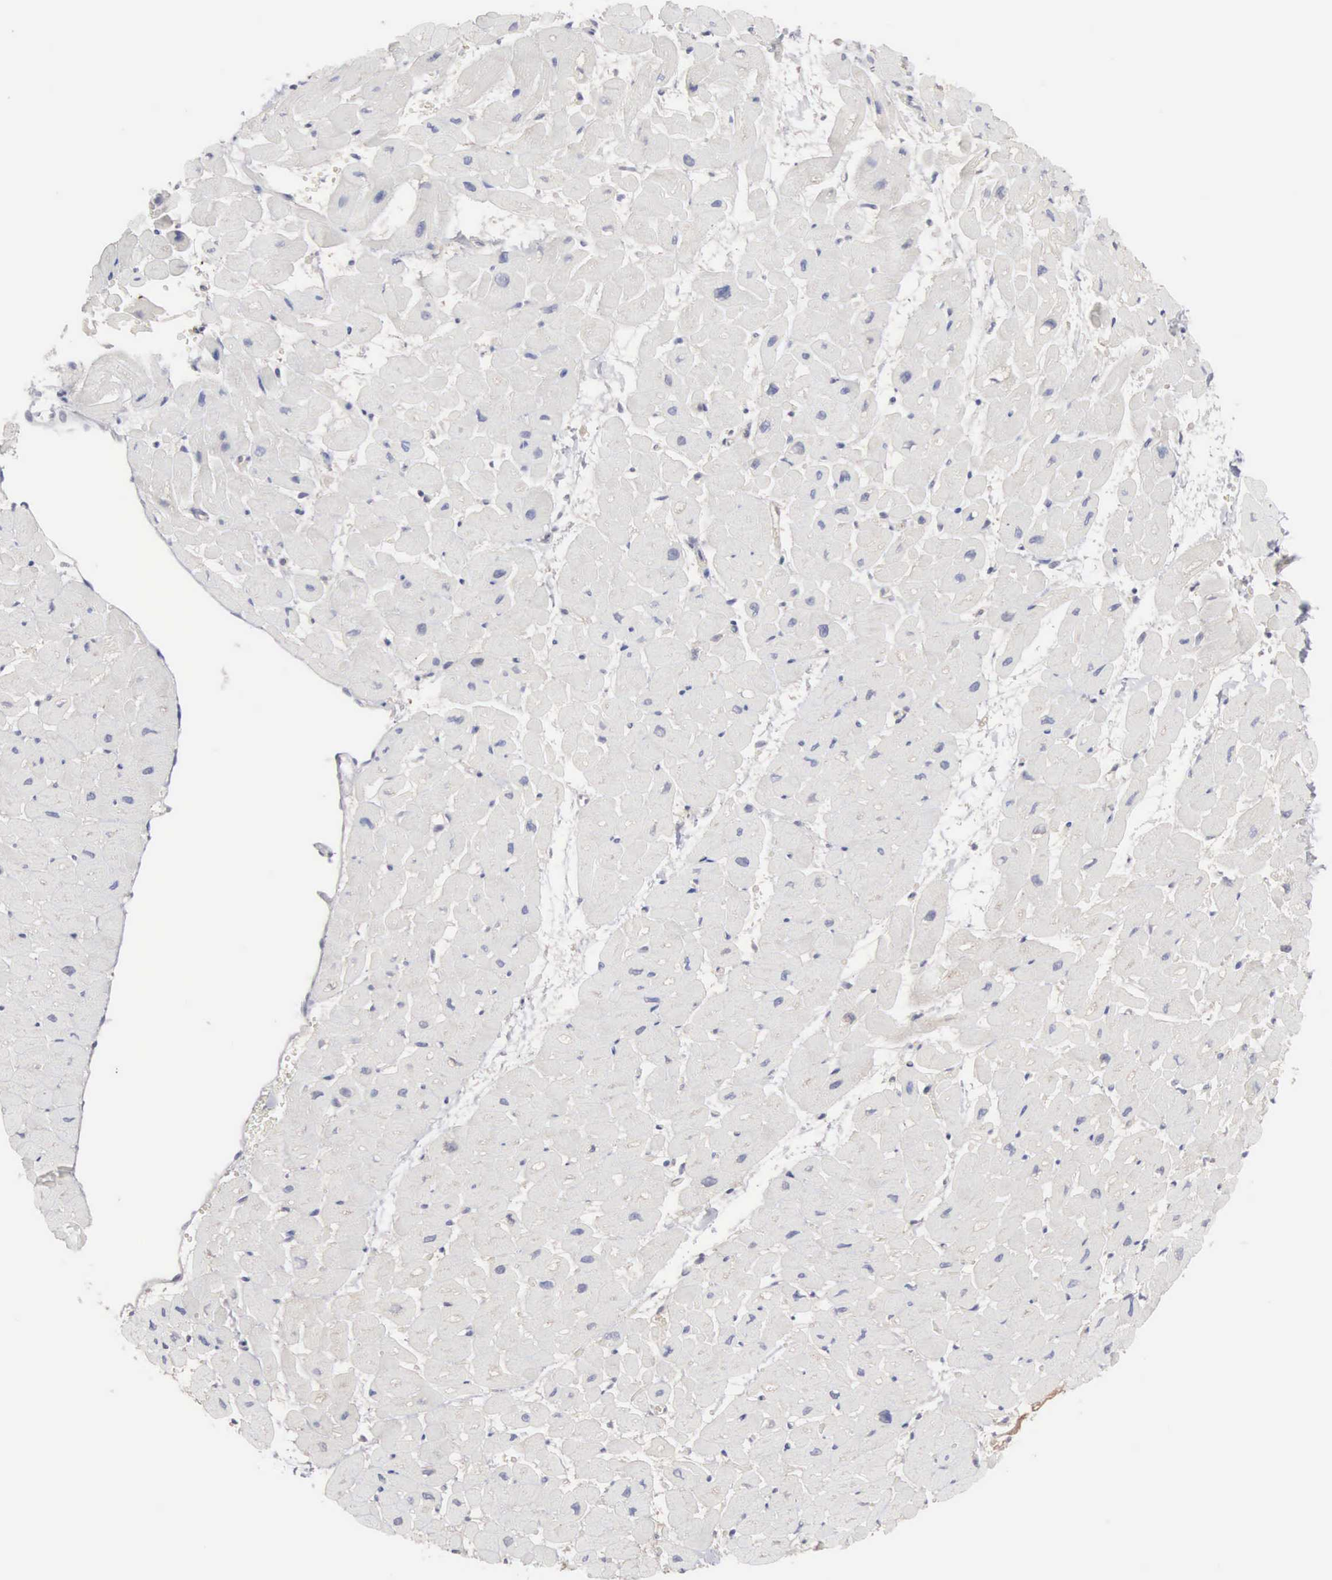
{"staining": {"intensity": "negative", "quantity": "none", "location": "none"}, "tissue": "heart muscle", "cell_type": "Cardiomyocytes", "image_type": "normal", "snomed": [{"axis": "morphology", "description": "Normal tissue, NOS"}, {"axis": "topography", "description": "Heart"}], "caption": "This is an immunohistochemistry image of benign human heart muscle. There is no positivity in cardiomyocytes.", "gene": "MTHFD1", "patient": {"sex": "male", "age": 45}}